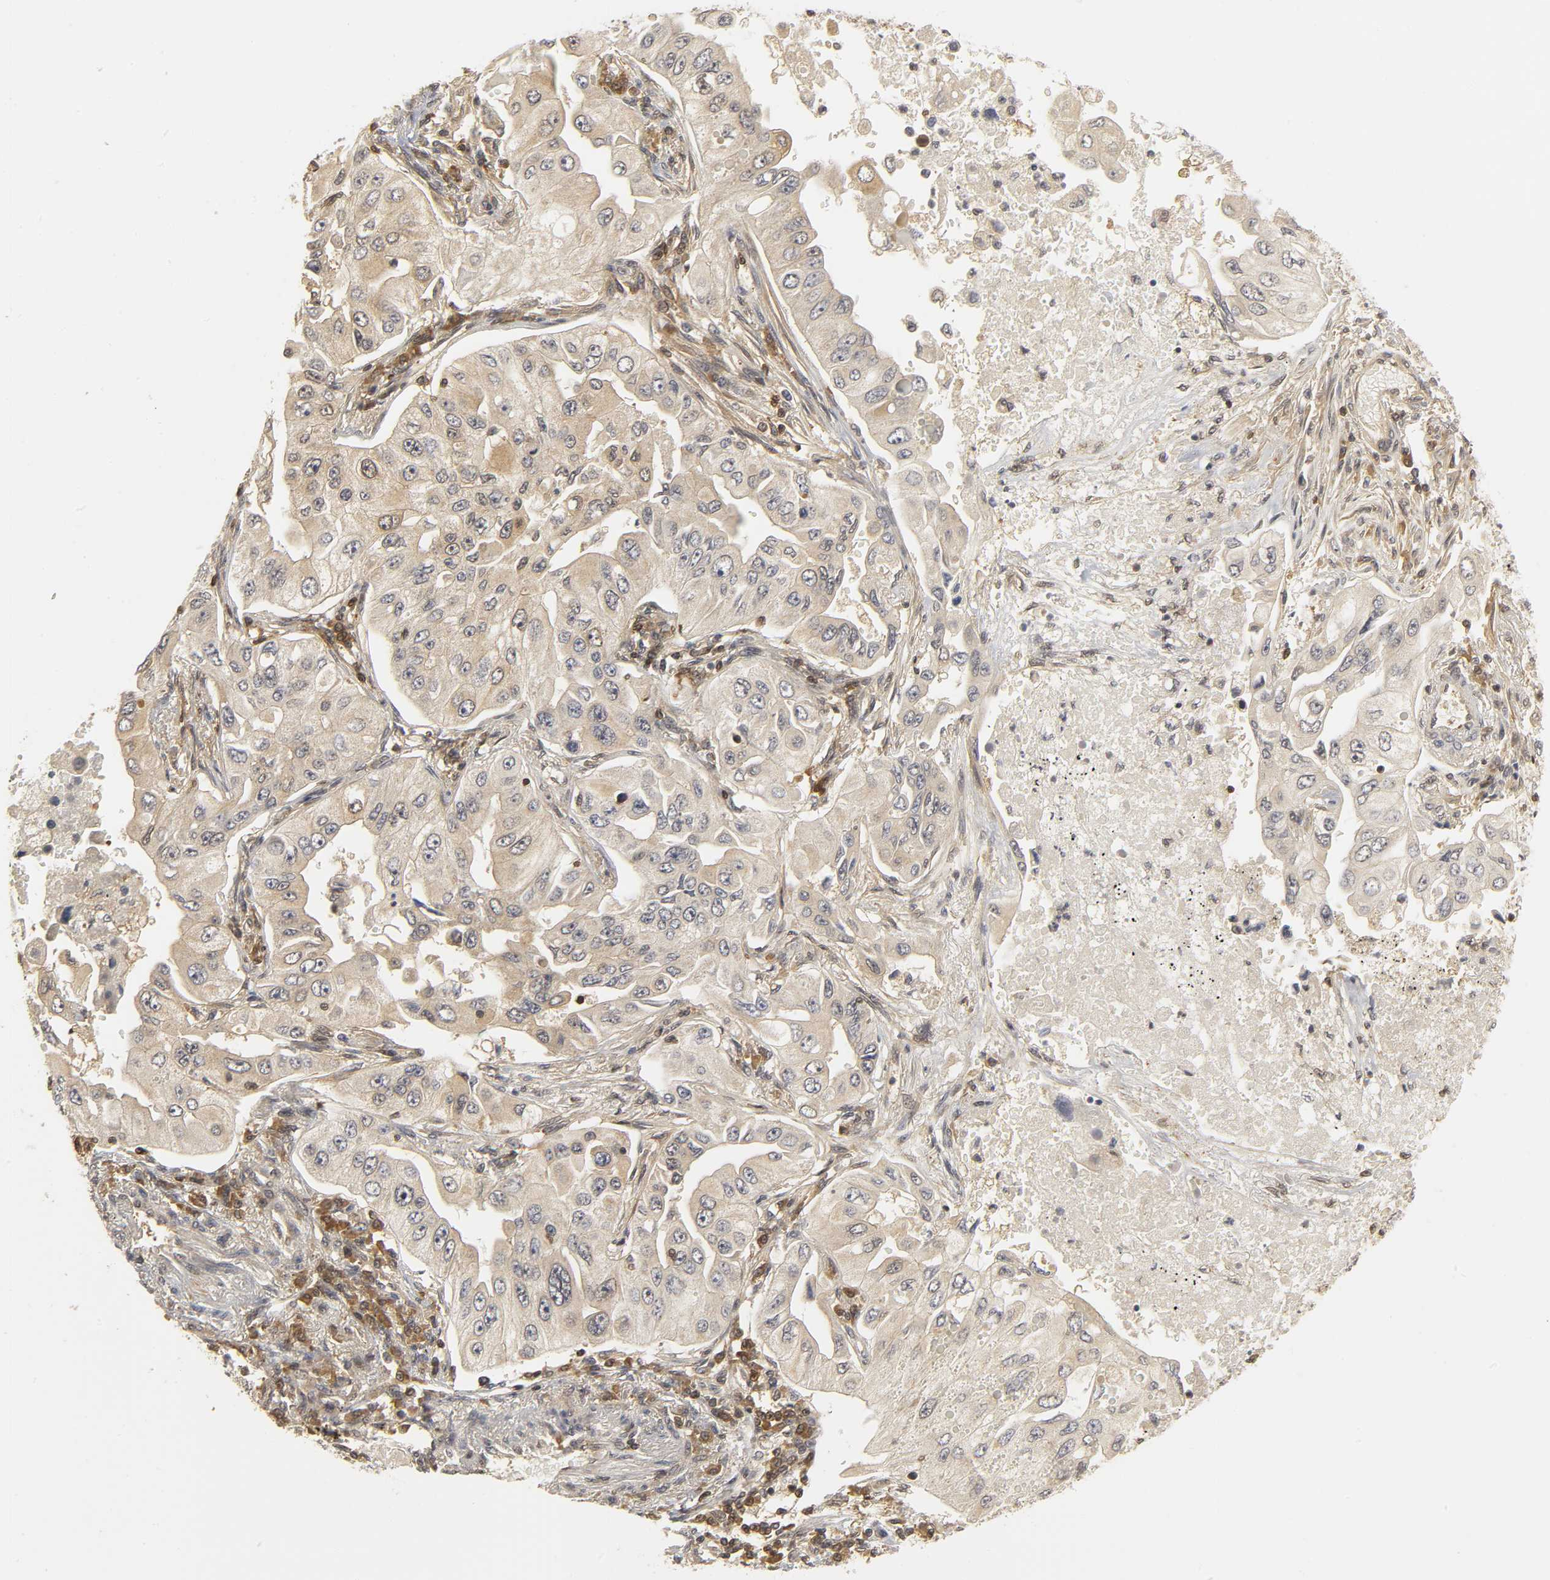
{"staining": {"intensity": "weak", "quantity": ">75%", "location": "cytoplasmic/membranous"}, "tissue": "lung cancer", "cell_type": "Tumor cells", "image_type": "cancer", "snomed": [{"axis": "morphology", "description": "Adenocarcinoma, NOS"}, {"axis": "topography", "description": "Lung"}], "caption": "DAB (3,3'-diaminobenzidine) immunohistochemical staining of human lung cancer exhibits weak cytoplasmic/membranous protein staining in approximately >75% of tumor cells. Nuclei are stained in blue.", "gene": "PARK7", "patient": {"sex": "male", "age": 84}}